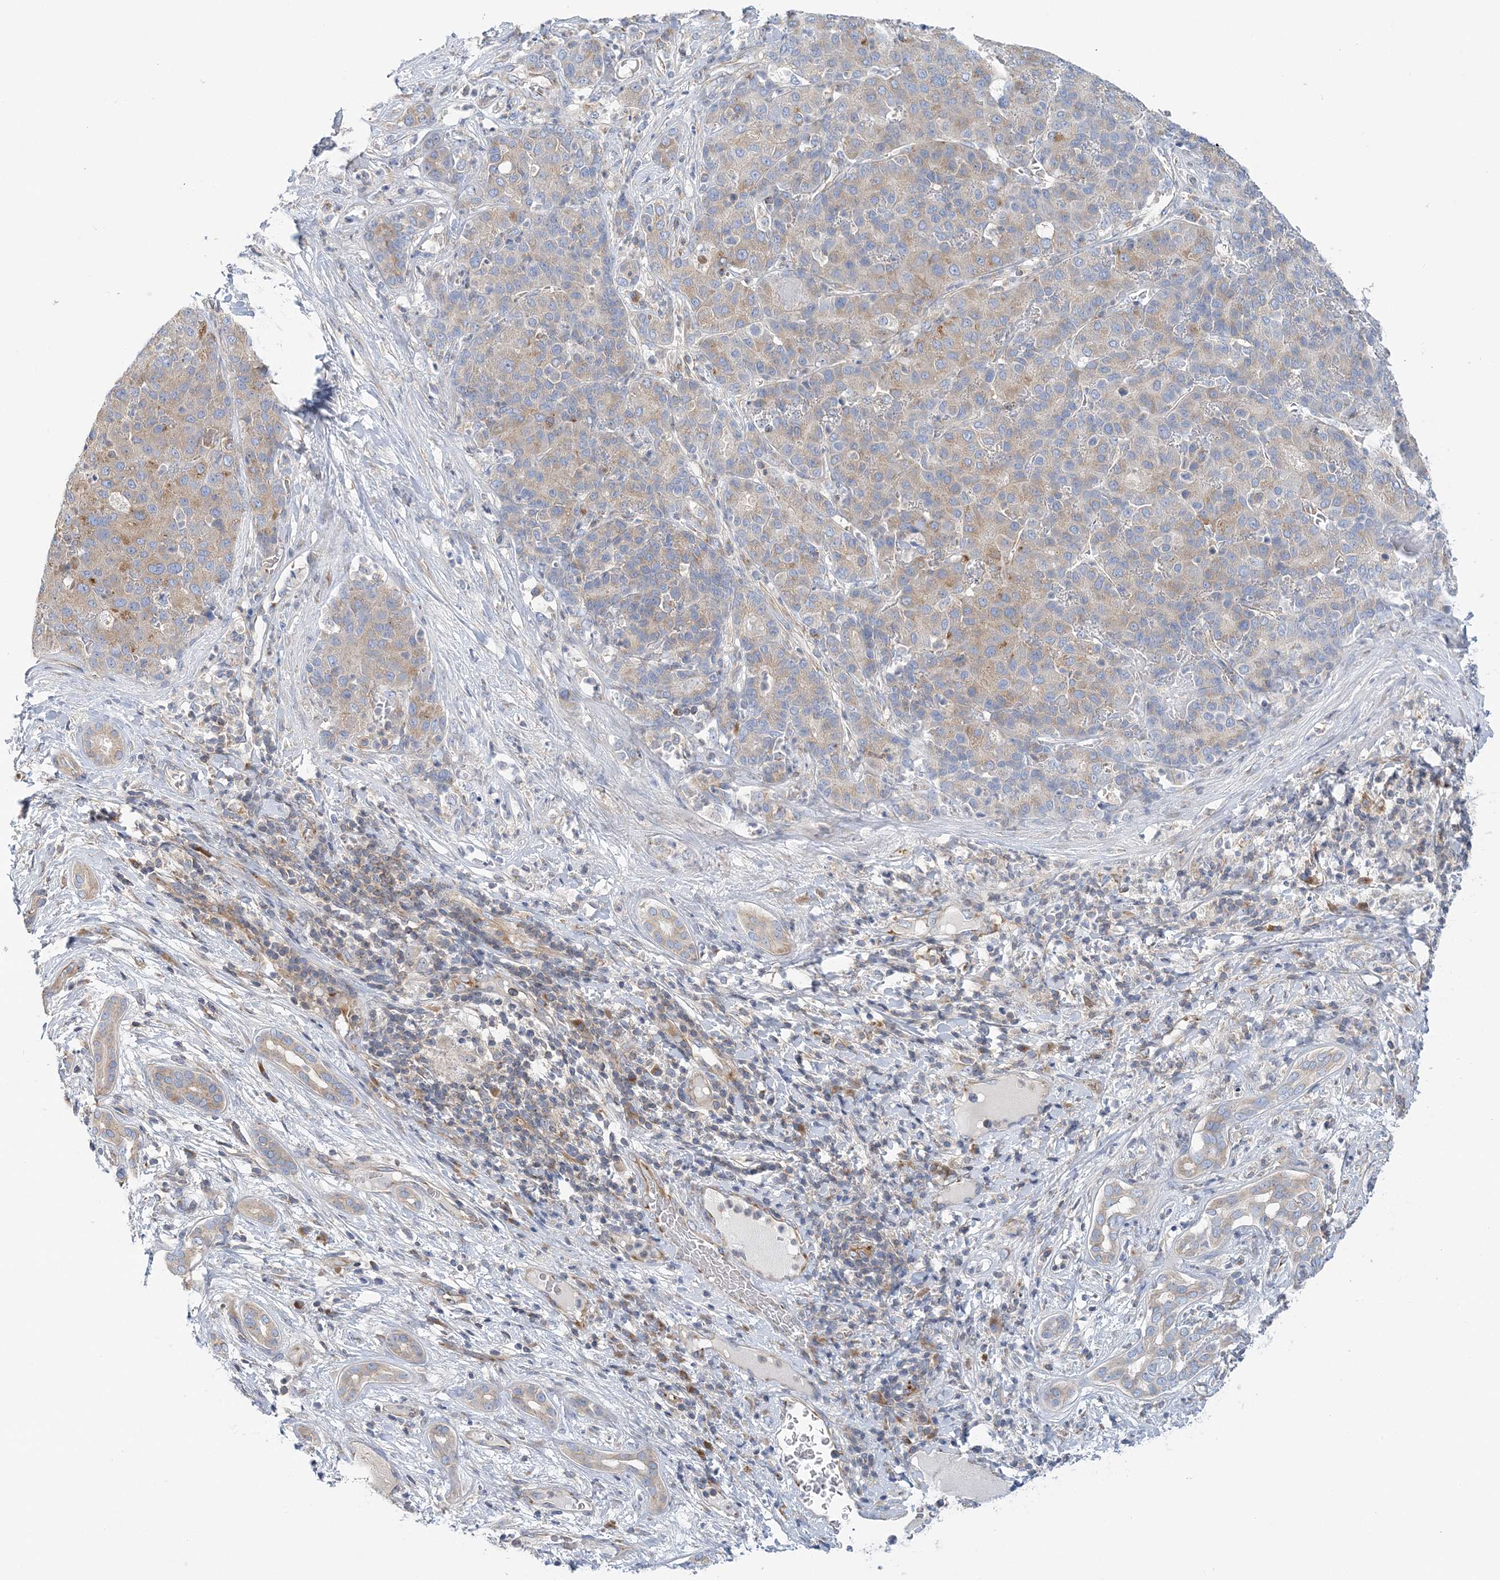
{"staining": {"intensity": "moderate", "quantity": "<25%", "location": "cytoplasmic/membranous"}, "tissue": "liver cancer", "cell_type": "Tumor cells", "image_type": "cancer", "snomed": [{"axis": "morphology", "description": "Carcinoma, Hepatocellular, NOS"}, {"axis": "topography", "description": "Liver"}], "caption": "Immunohistochemistry histopathology image of human liver hepatocellular carcinoma stained for a protein (brown), which displays low levels of moderate cytoplasmic/membranous expression in approximately <25% of tumor cells.", "gene": "FAM114A2", "patient": {"sex": "male", "age": 65}}